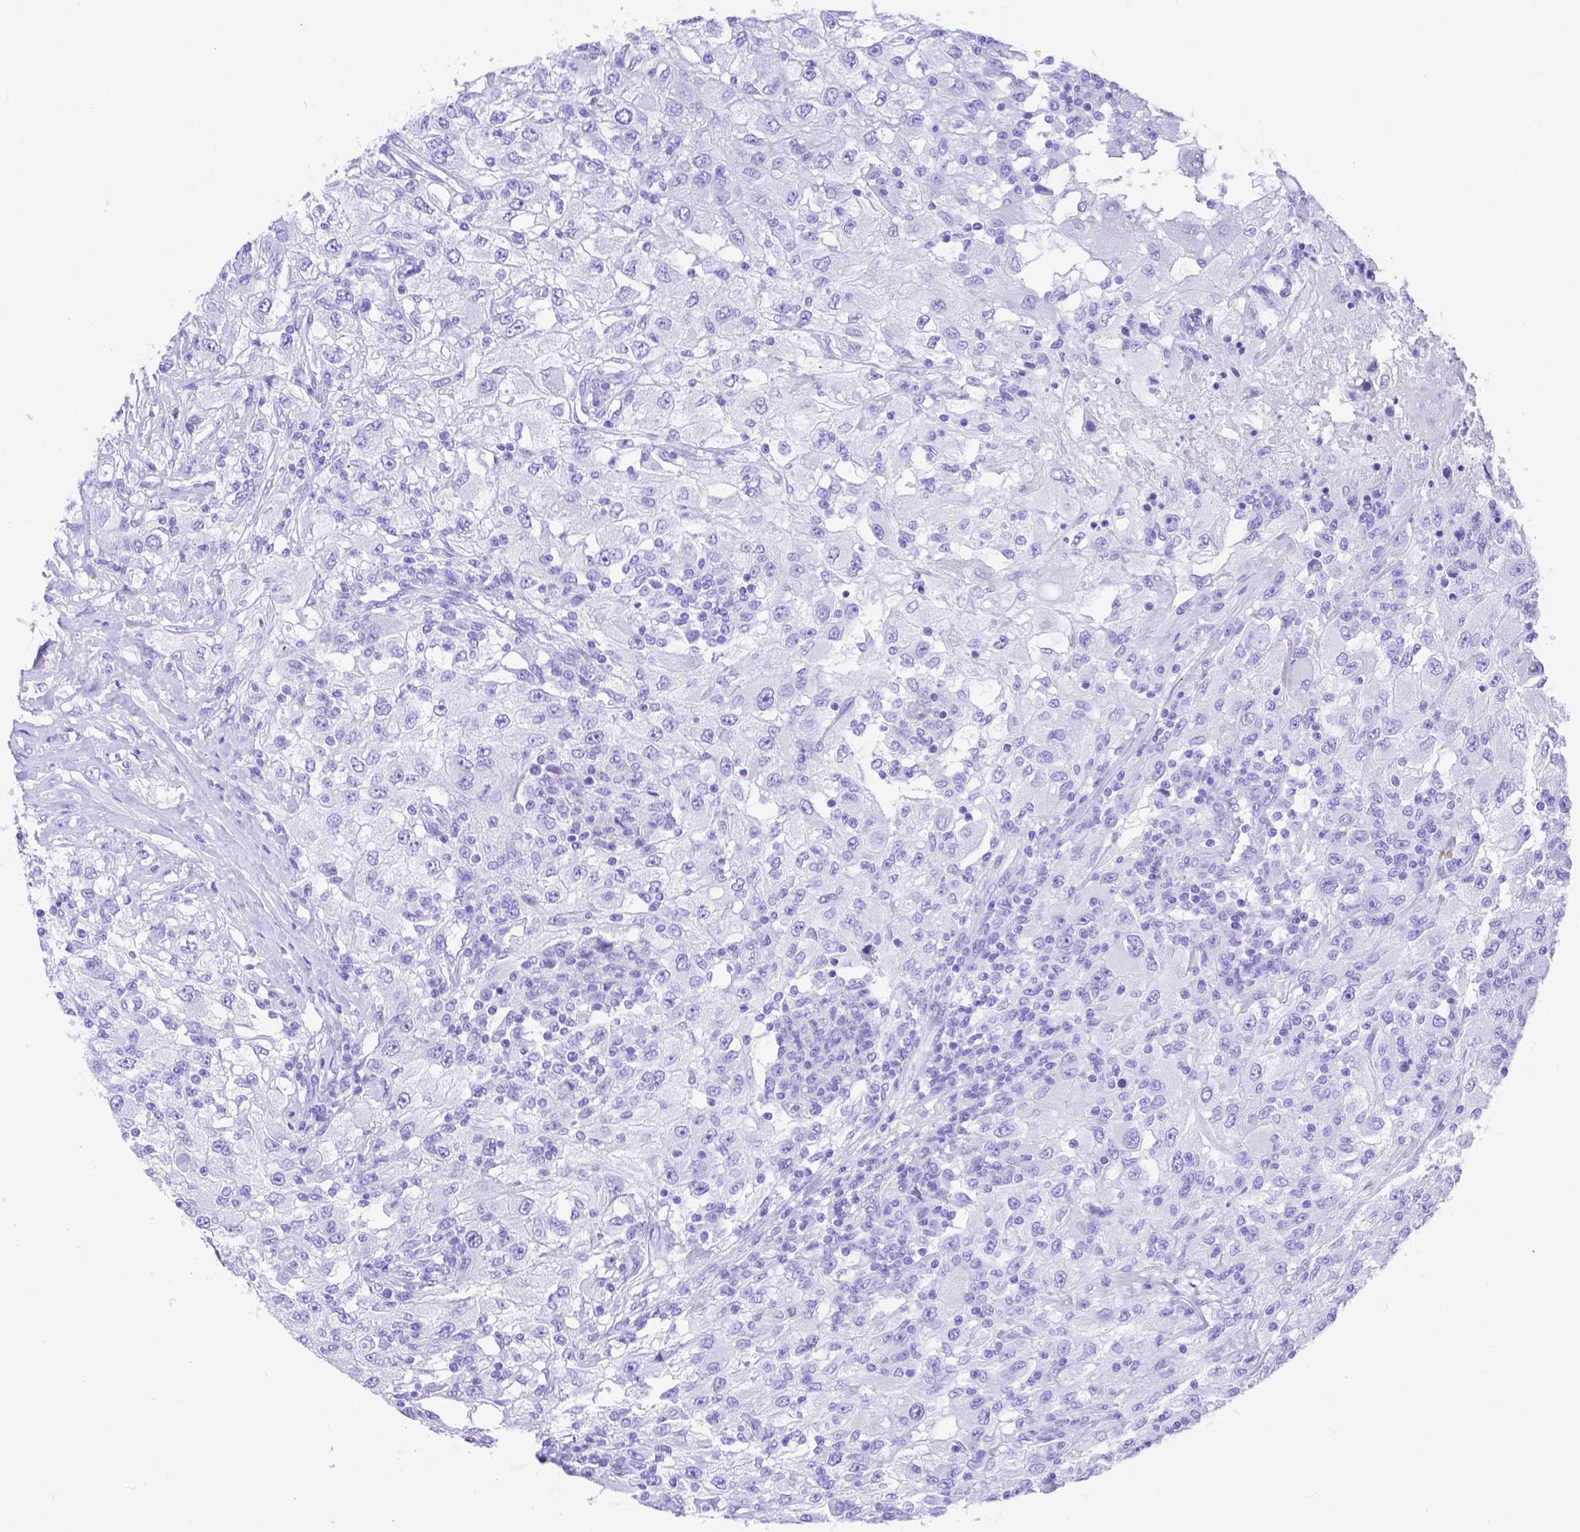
{"staining": {"intensity": "negative", "quantity": "none", "location": "none"}, "tissue": "renal cancer", "cell_type": "Tumor cells", "image_type": "cancer", "snomed": [{"axis": "morphology", "description": "Adenocarcinoma, NOS"}, {"axis": "topography", "description": "Kidney"}], "caption": "This is an immunohistochemistry (IHC) image of renal cancer (adenocarcinoma). There is no expression in tumor cells.", "gene": "SMR3A", "patient": {"sex": "female", "age": 67}}